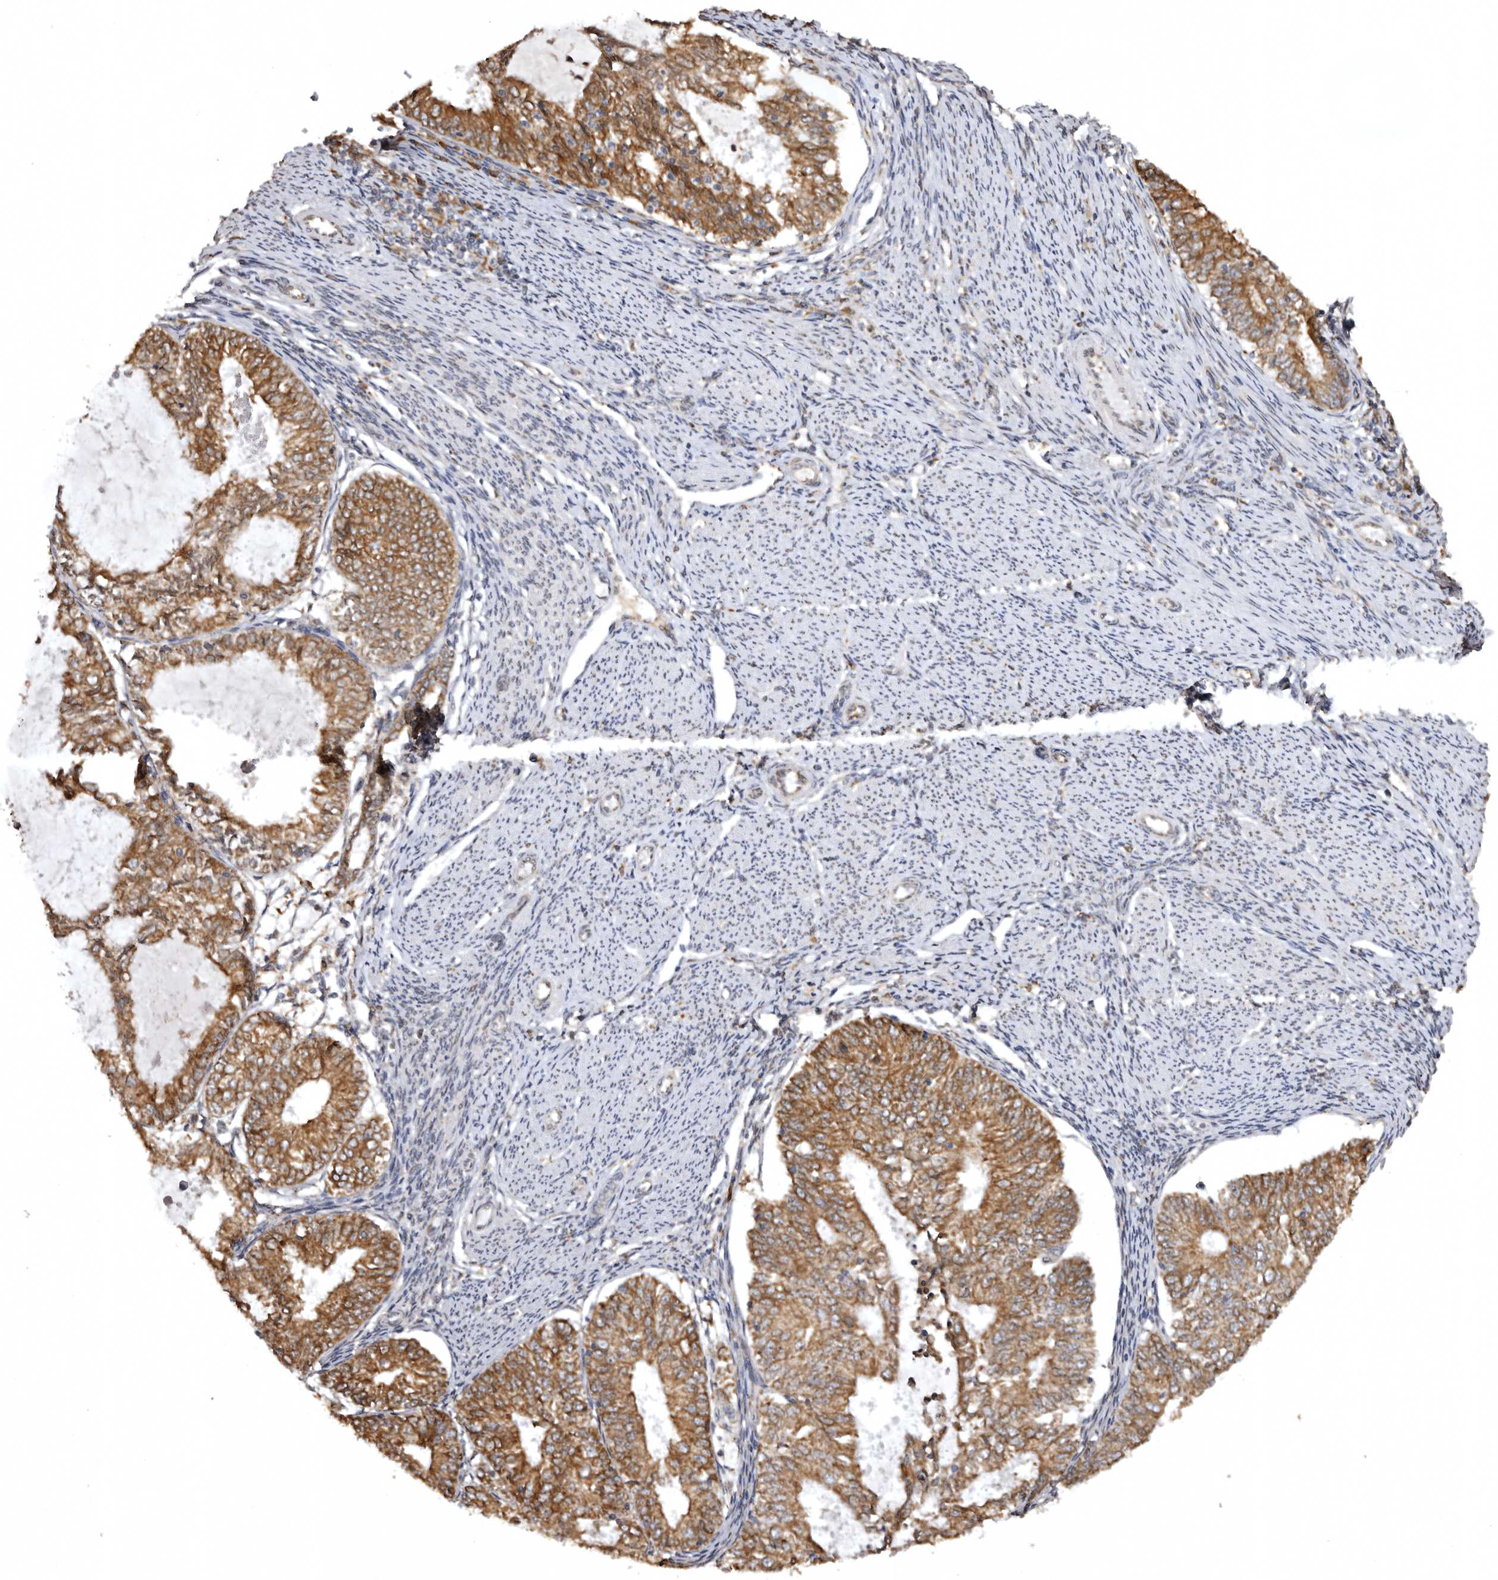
{"staining": {"intensity": "moderate", "quantity": ">75%", "location": "cytoplasmic/membranous"}, "tissue": "endometrial cancer", "cell_type": "Tumor cells", "image_type": "cancer", "snomed": [{"axis": "morphology", "description": "Adenocarcinoma, NOS"}, {"axis": "topography", "description": "Endometrium"}], "caption": "Immunohistochemical staining of endometrial adenocarcinoma reveals moderate cytoplasmic/membranous protein staining in approximately >75% of tumor cells.", "gene": "INKA2", "patient": {"sex": "female", "age": 57}}